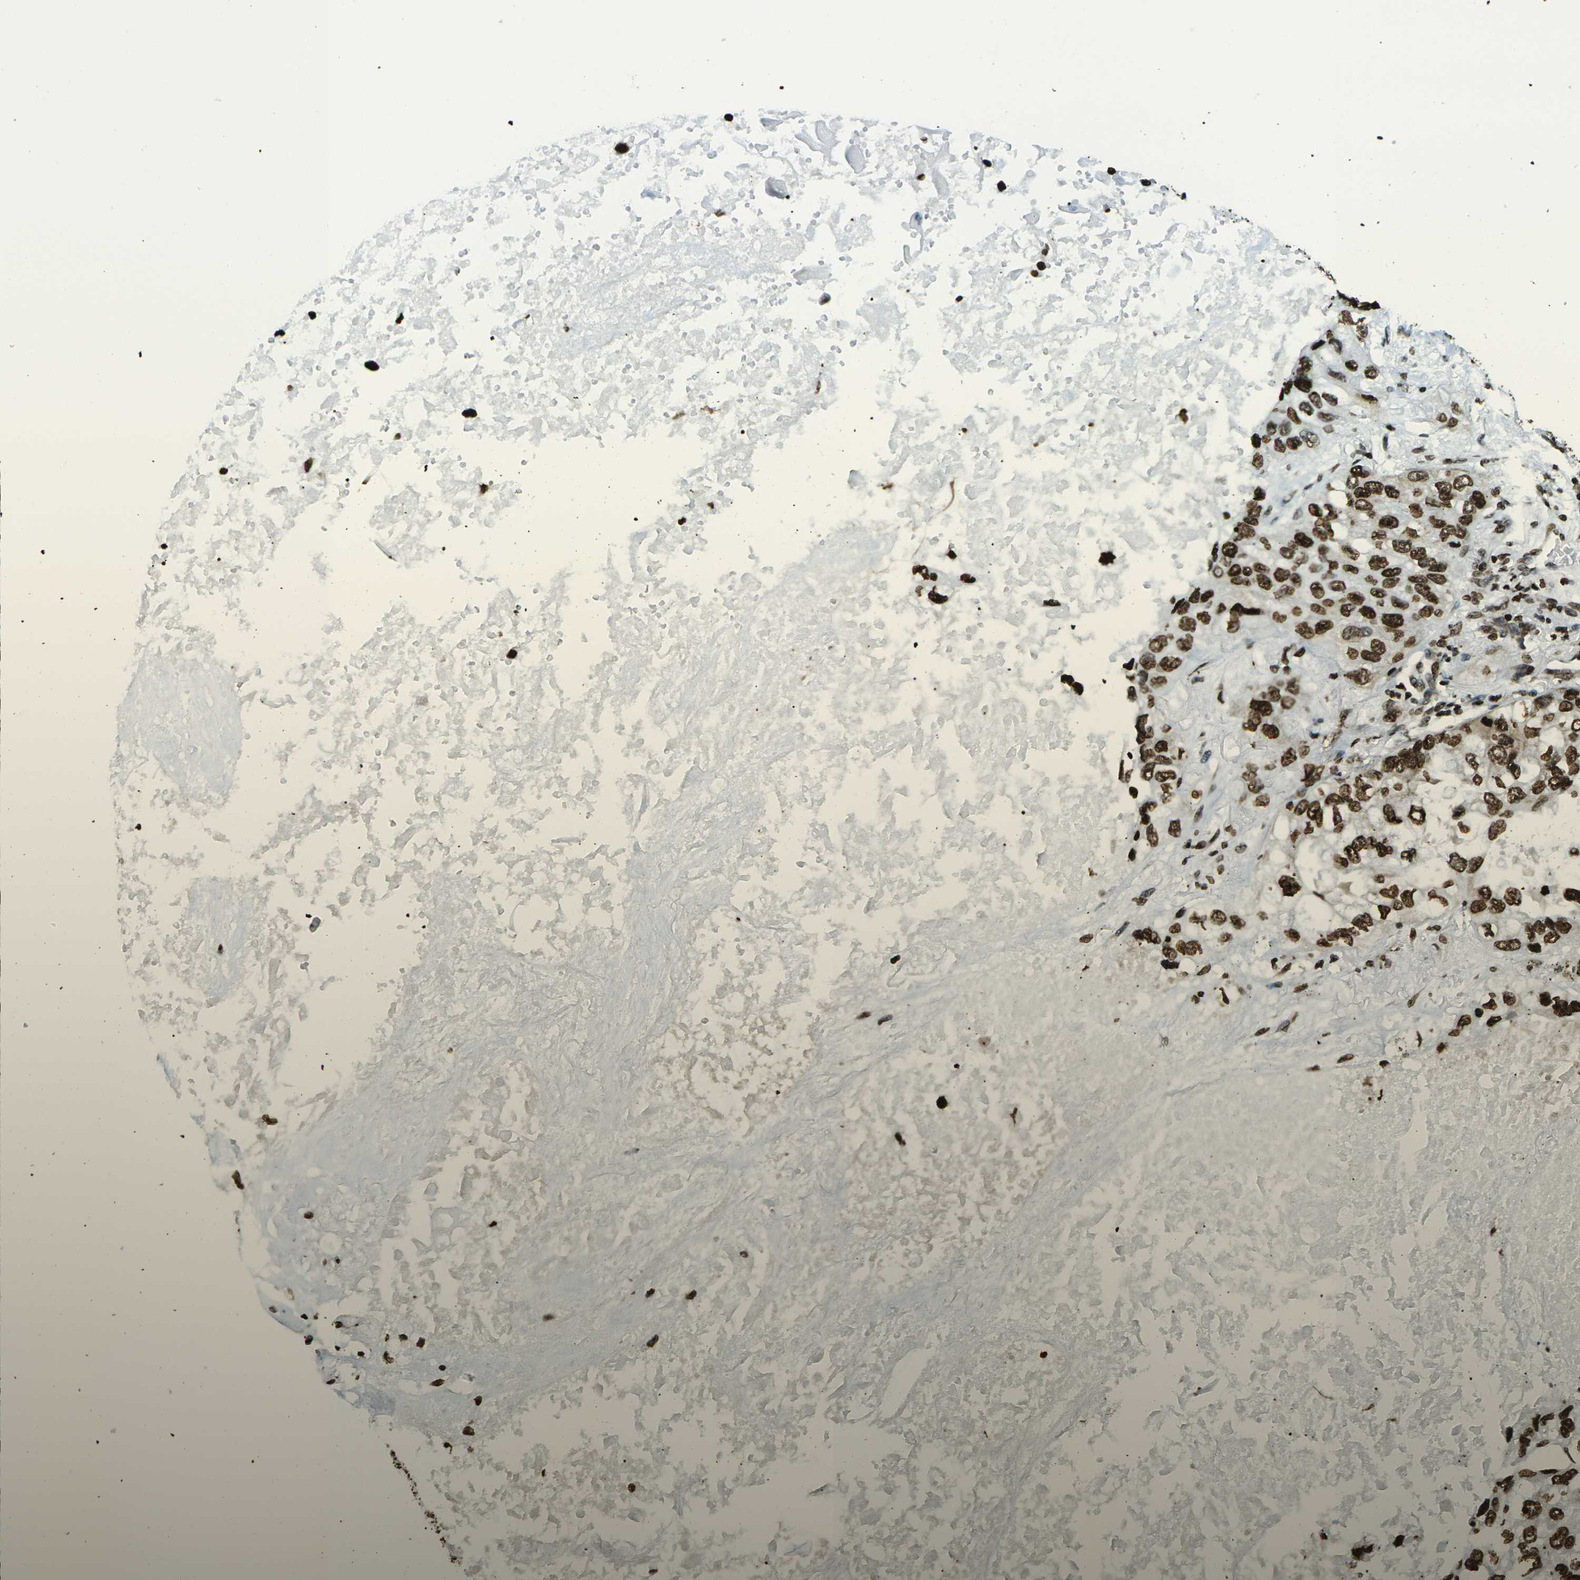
{"staining": {"intensity": "strong", "quantity": ">75%", "location": "nuclear"}, "tissue": "lung cancer", "cell_type": "Tumor cells", "image_type": "cancer", "snomed": [{"axis": "morphology", "description": "Squamous cell carcinoma, NOS"}, {"axis": "topography", "description": "Lung"}], "caption": "DAB (3,3'-diaminobenzidine) immunohistochemical staining of lung cancer (squamous cell carcinoma) reveals strong nuclear protein expression in about >75% of tumor cells.", "gene": "H1-2", "patient": {"sex": "female", "age": 73}}